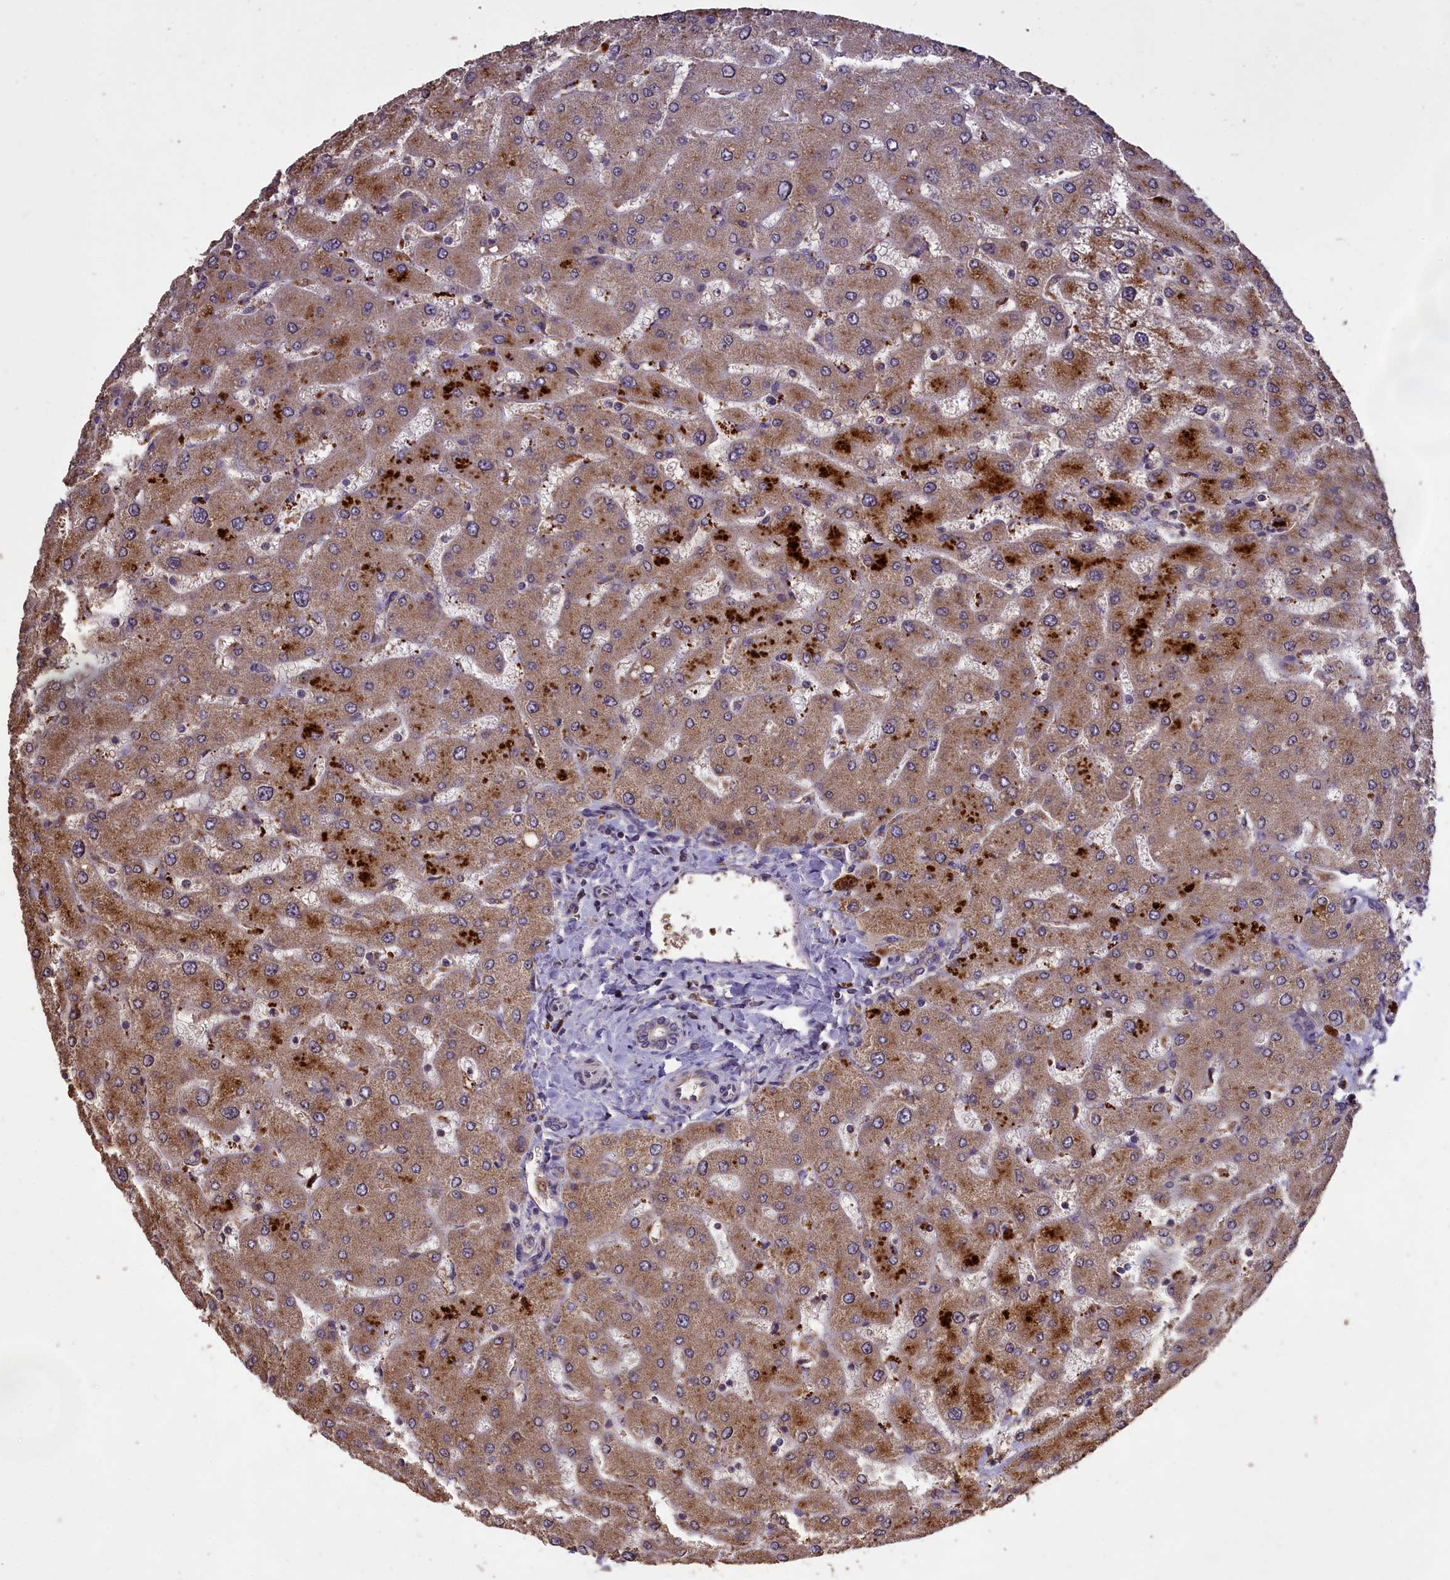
{"staining": {"intensity": "negative", "quantity": "none", "location": "none"}, "tissue": "liver", "cell_type": "Cholangiocytes", "image_type": "normal", "snomed": [{"axis": "morphology", "description": "Normal tissue, NOS"}, {"axis": "topography", "description": "Liver"}], "caption": "DAB immunohistochemical staining of normal human liver demonstrates no significant expression in cholangiocytes.", "gene": "CLRN2", "patient": {"sex": "male", "age": 55}}